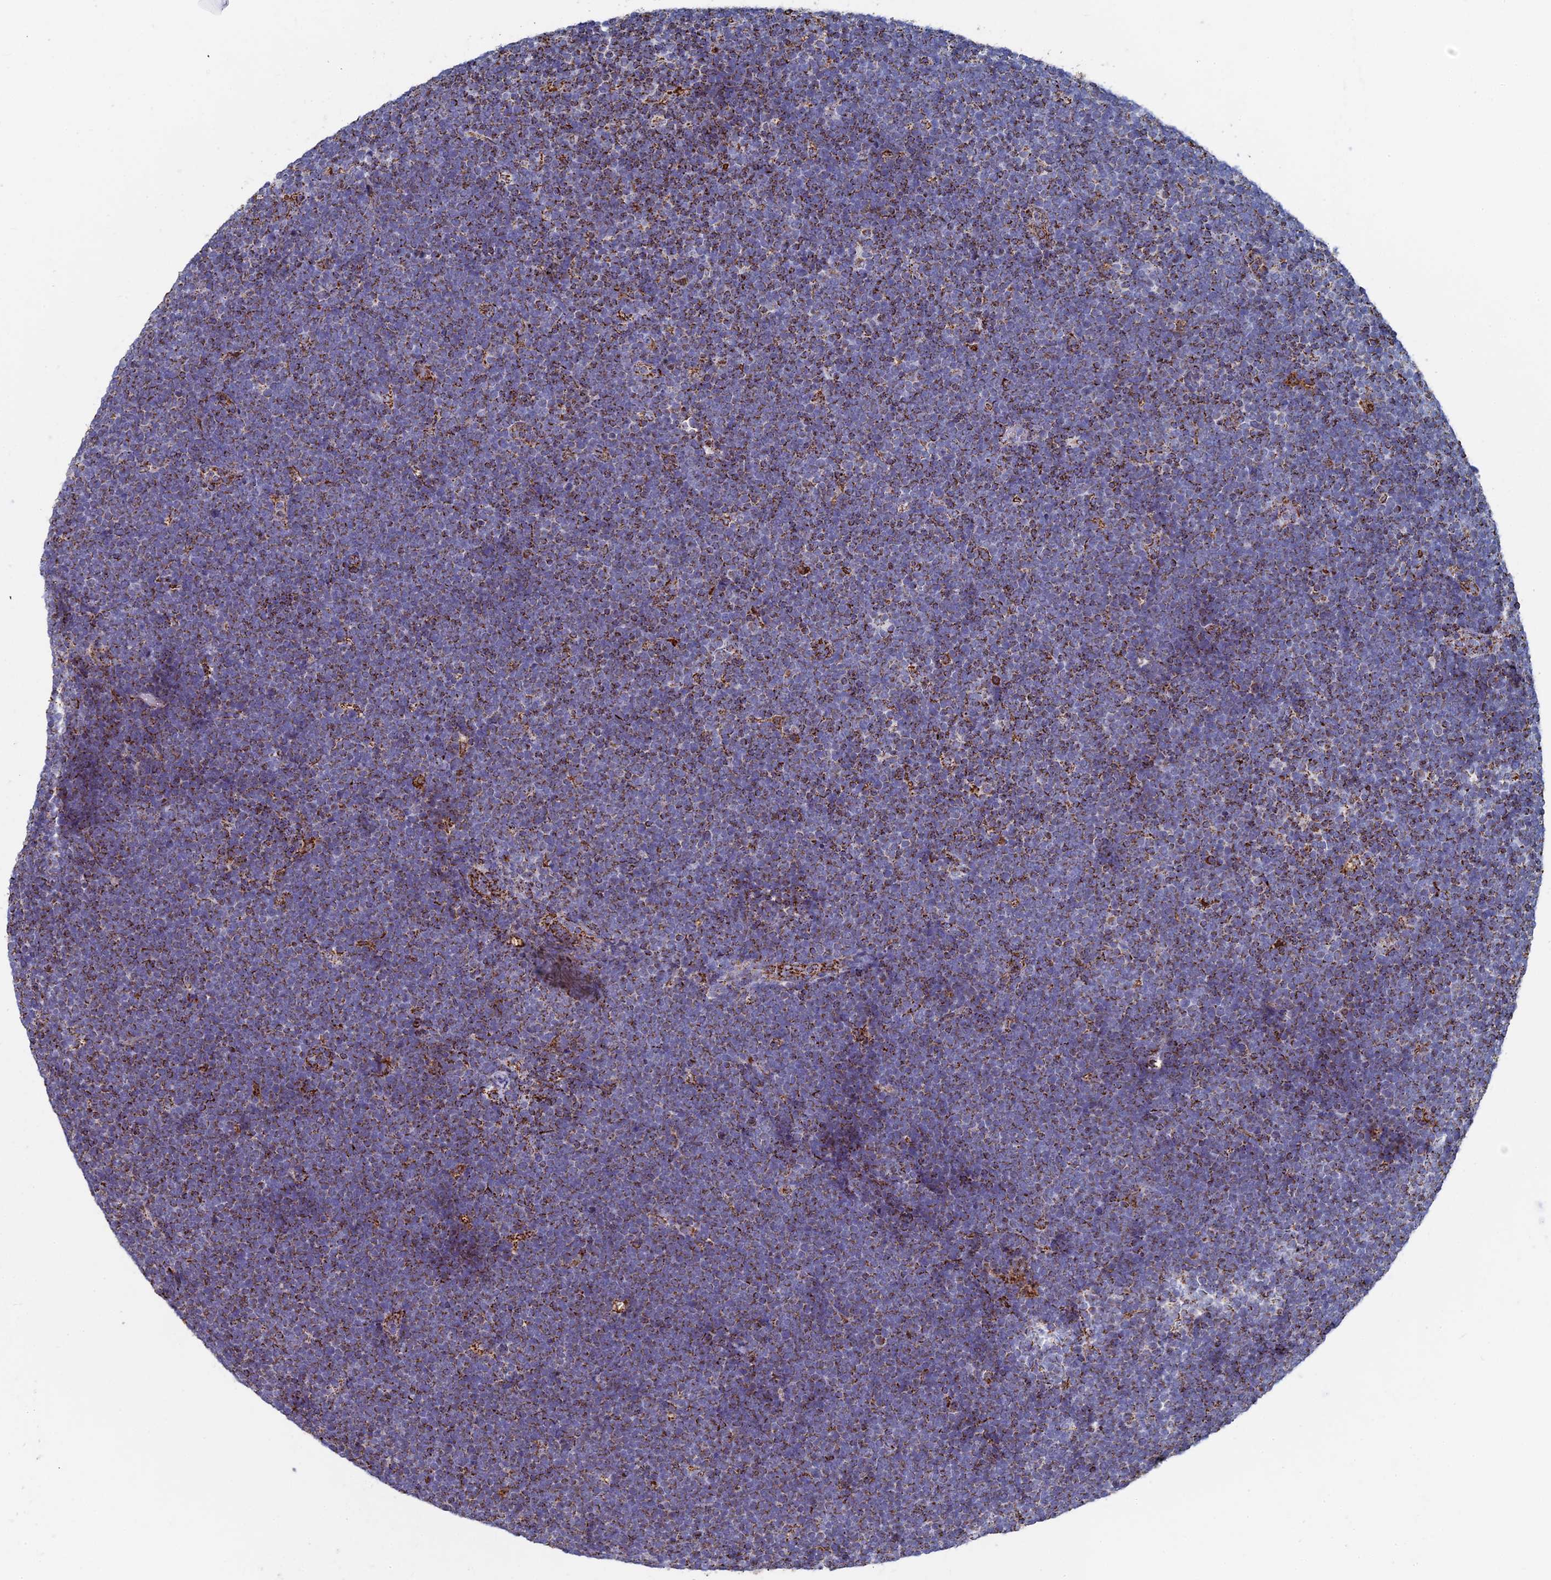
{"staining": {"intensity": "weak", "quantity": ">75%", "location": "cytoplasmic/membranous"}, "tissue": "lymphoma", "cell_type": "Tumor cells", "image_type": "cancer", "snomed": [{"axis": "morphology", "description": "Malignant lymphoma, non-Hodgkin's type, High grade"}, {"axis": "topography", "description": "Lymph node"}], "caption": "A brown stain labels weak cytoplasmic/membranous positivity of a protein in high-grade malignant lymphoma, non-Hodgkin's type tumor cells.", "gene": "SEC24D", "patient": {"sex": "male", "age": 13}}